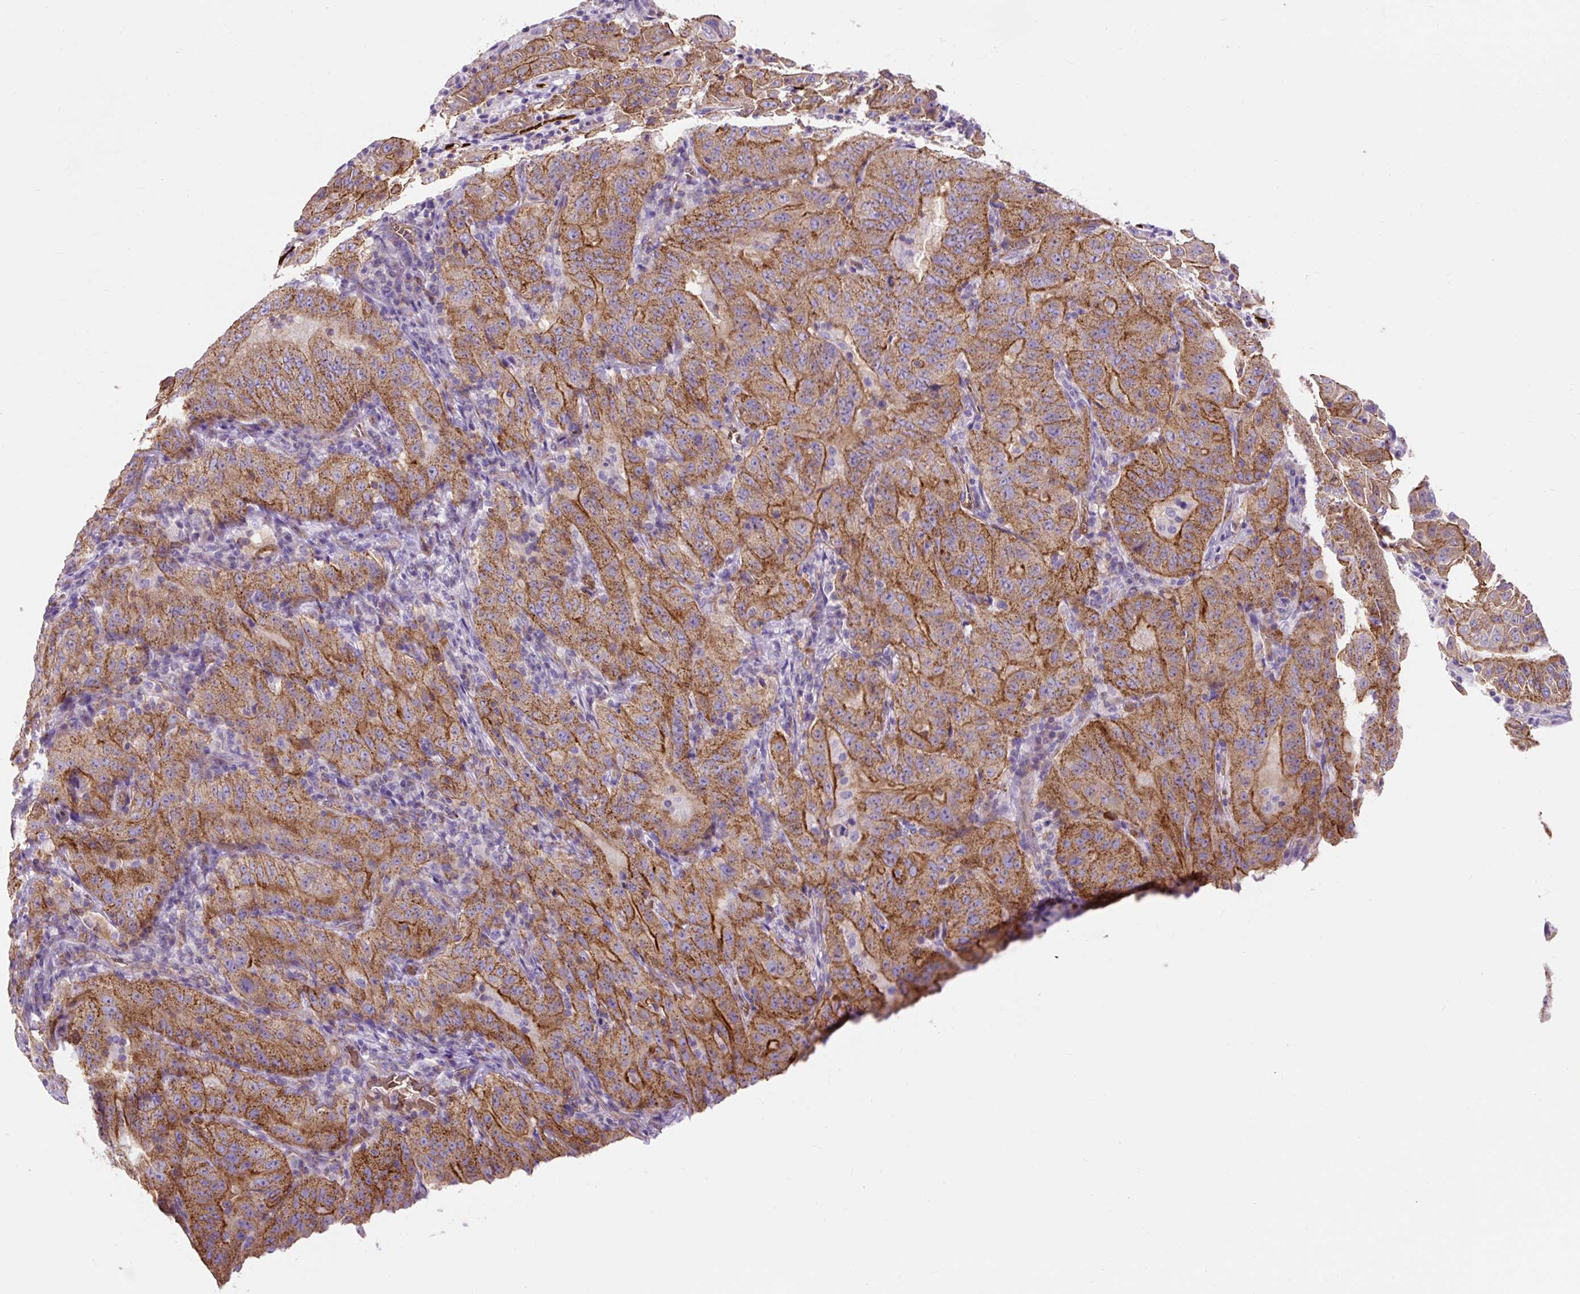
{"staining": {"intensity": "strong", "quantity": ">75%", "location": "cytoplasmic/membranous"}, "tissue": "pancreatic cancer", "cell_type": "Tumor cells", "image_type": "cancer", "snomed": [{"axis": "morphology", "description": "Adenocarcinoma, NOS"}, {"axis": "topography", "description": "Pancreas"}], "caption": "IHC staining of adenocarcinoma (pancreatic), which shows high levels of strong cytoplasmic/membranous expression in about >75% of tumor cells indicating strong cytoplasmic/membranous protein positivity. The staining was performed using DAB (3,3'-diaminobenzidine) (brown) for protein detection and nuclei were counterstained in hematoxylin (blue).", "gene": "HIP1R", "patient": {"sex": "male", "age": 63}}